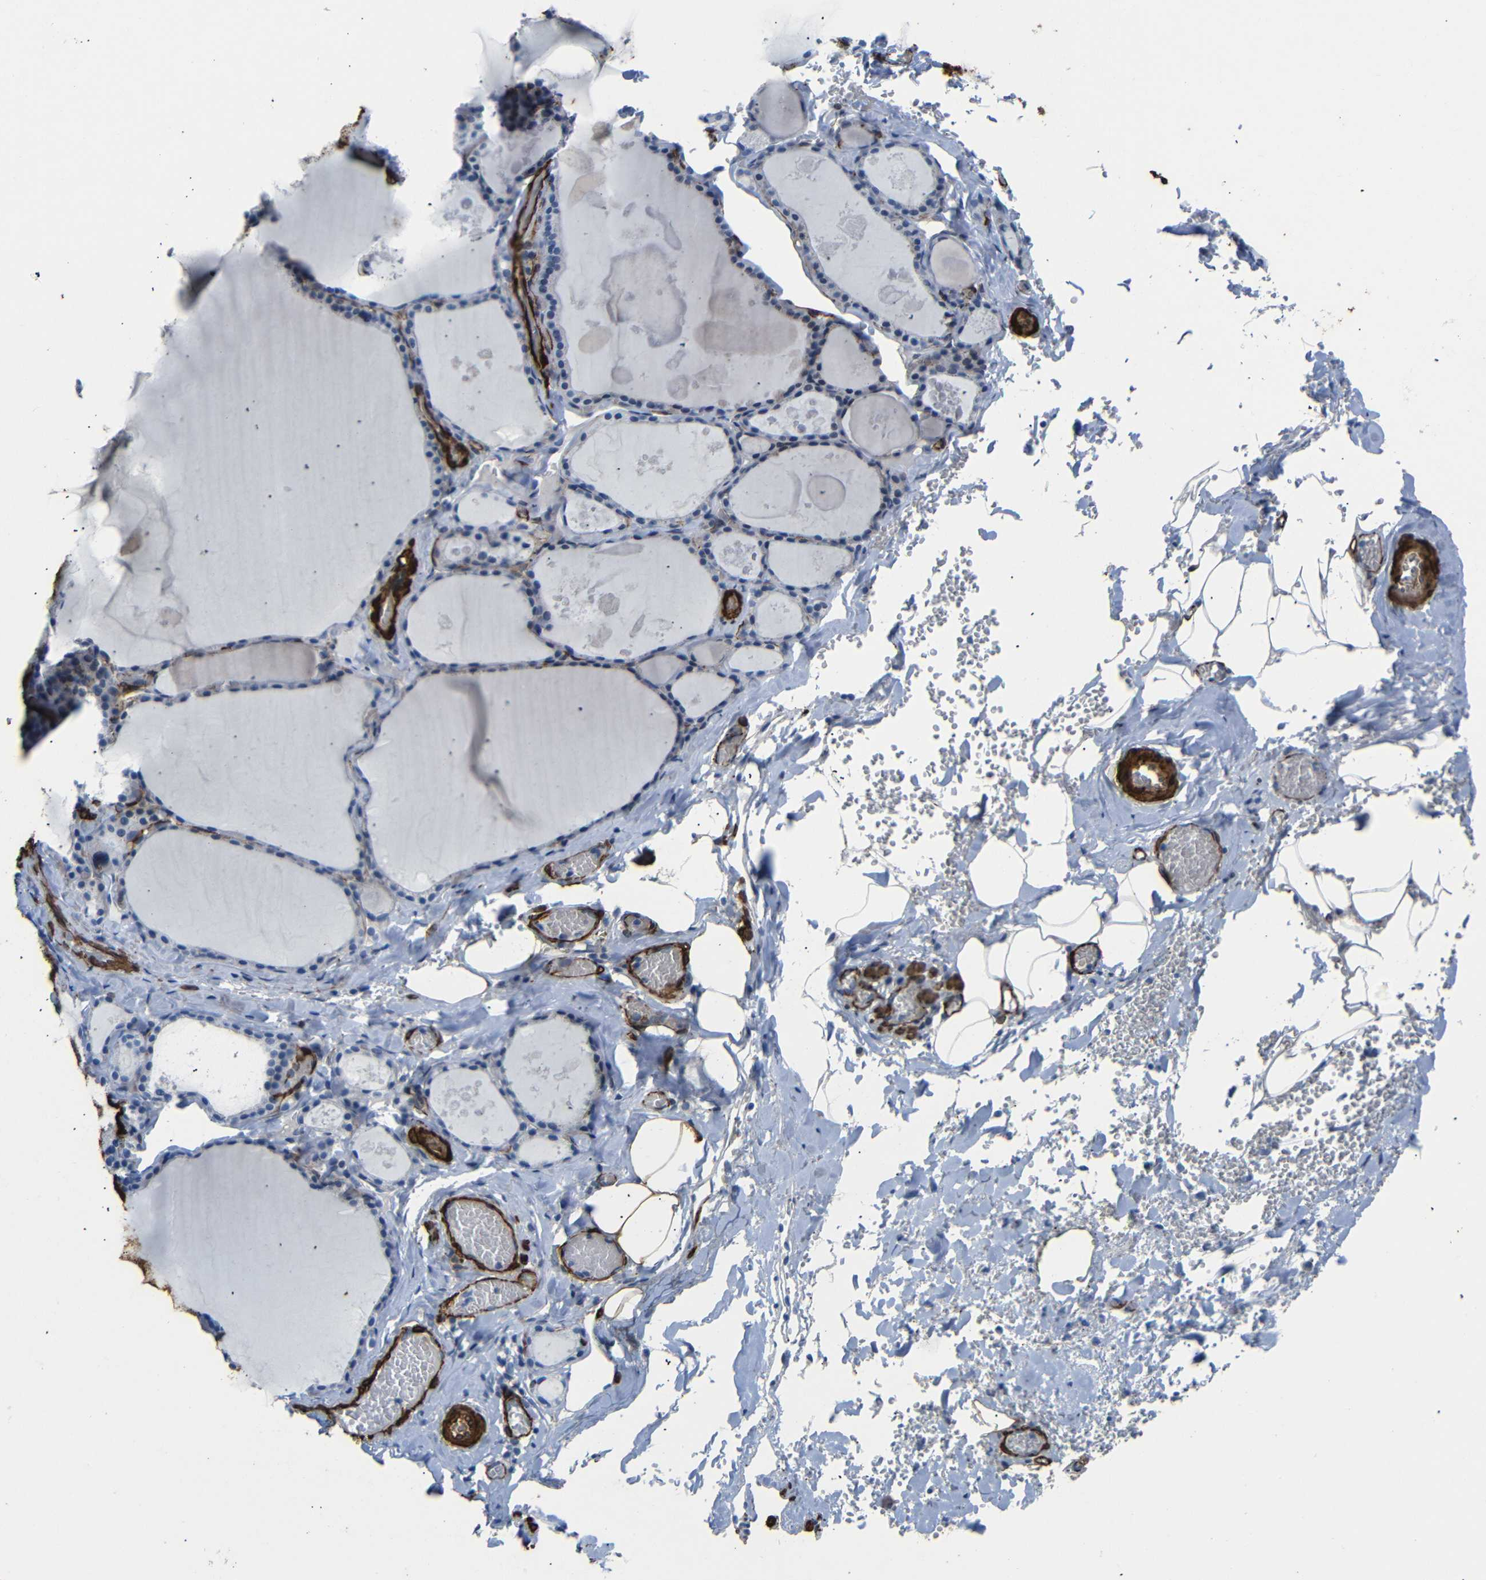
{"staining": {"intensity": "negative", "quantity": "none", "location": "none"}, "tissue": "thyroid gland", "cell_type": "Glandular cells", "image_type": "normal", "snomed": [{"axis": "morphology", "description": "Normal tissue, NOS"}, {"axis": "topography", "description": "Thyroid gland"}], "caption": "High magnification brightfield microscopy of benign thyroid gland stained with DAB (brown) and counterstained with hematoxylin (blue): glandular cells show no significant staining.", "gene": "ACTA2", "patient": {"sex": "male", "age": 56}}